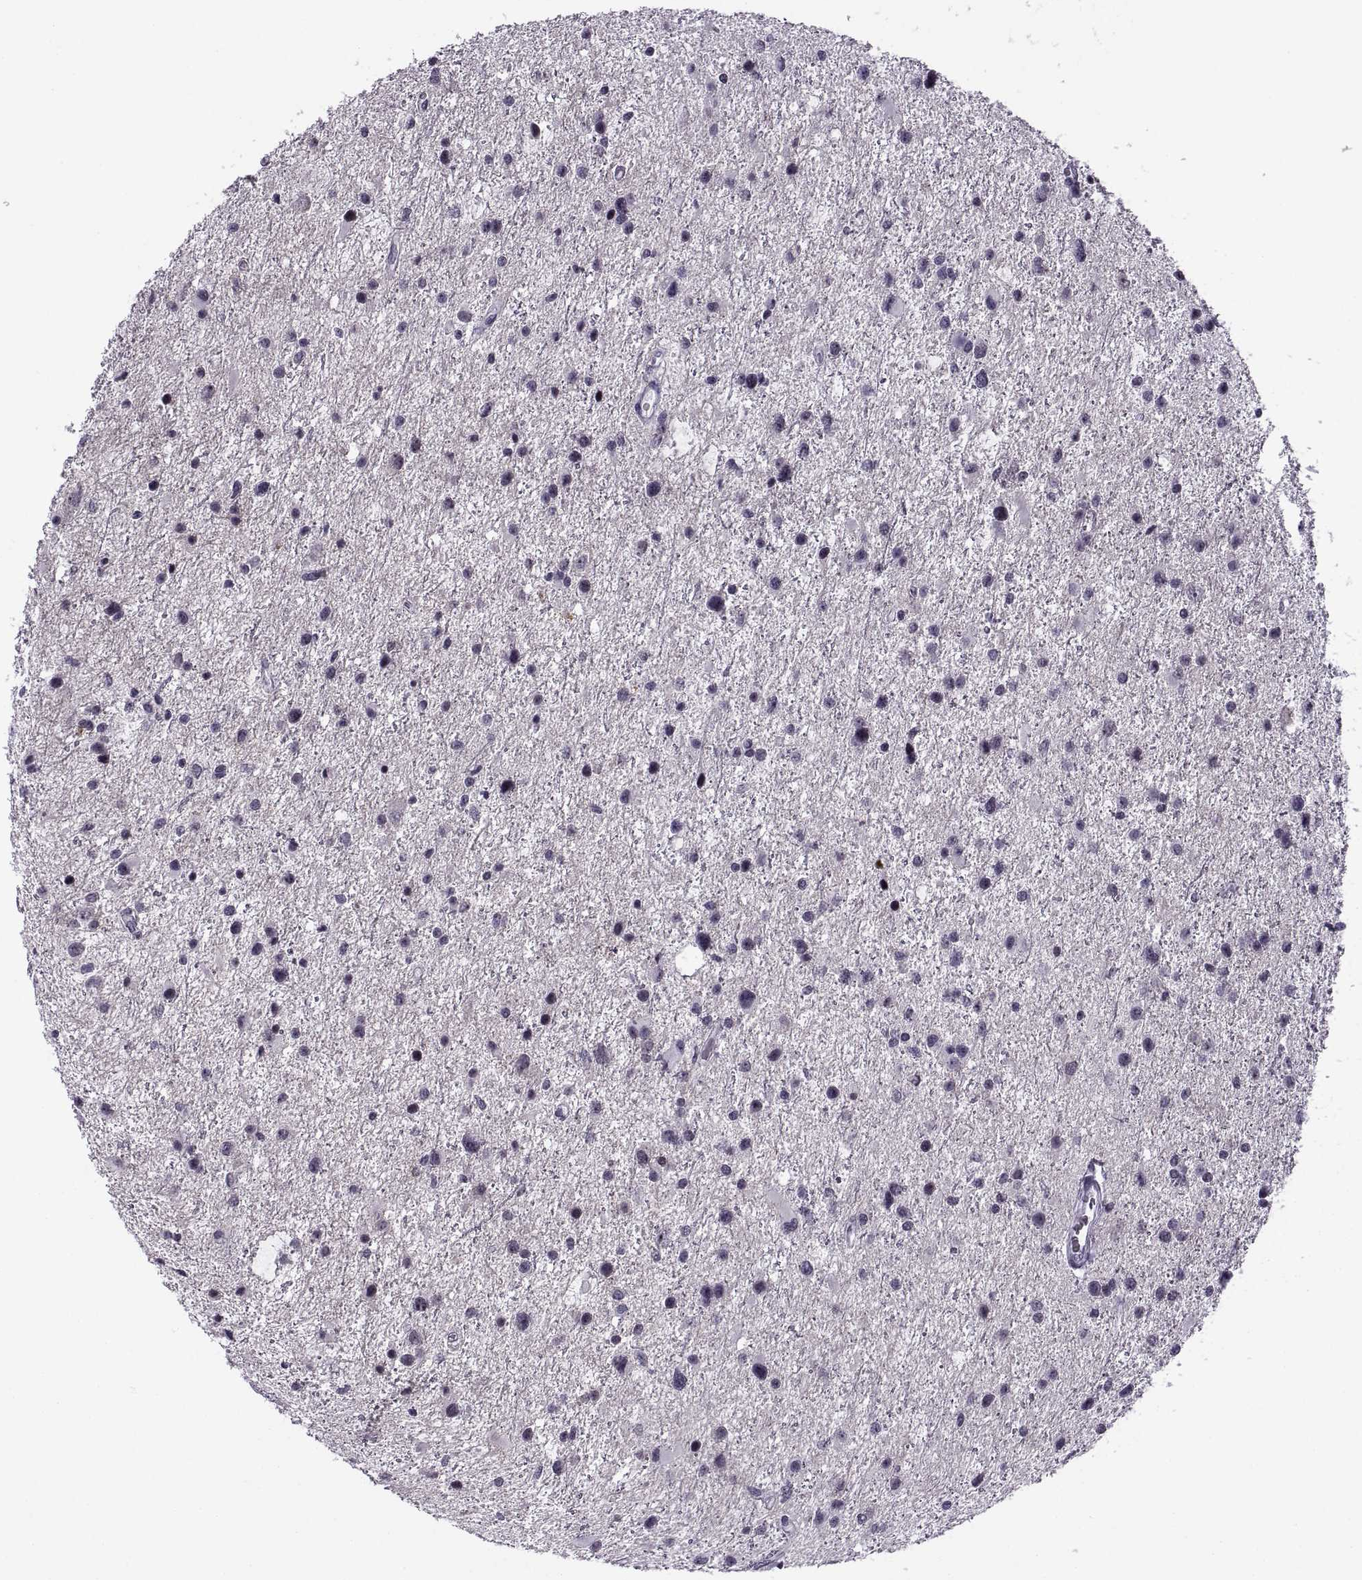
{"staining": {"intensity": "negative", "quantity": "none", "location": "none"}, "tissue": "glioma", "cell_type": "Tumor cells", "image_type": "cancer", "snomed": [{"axis": "morphology", "description": "Glioma, malignant, Low grade"}, {"axis": "topography", "description": "Brain"}], "caption": "Tumor cells are negative for protein expression in human glioma.", "gene": "TBC1D3G", "patient": {"sex": "female", "age": 32}}